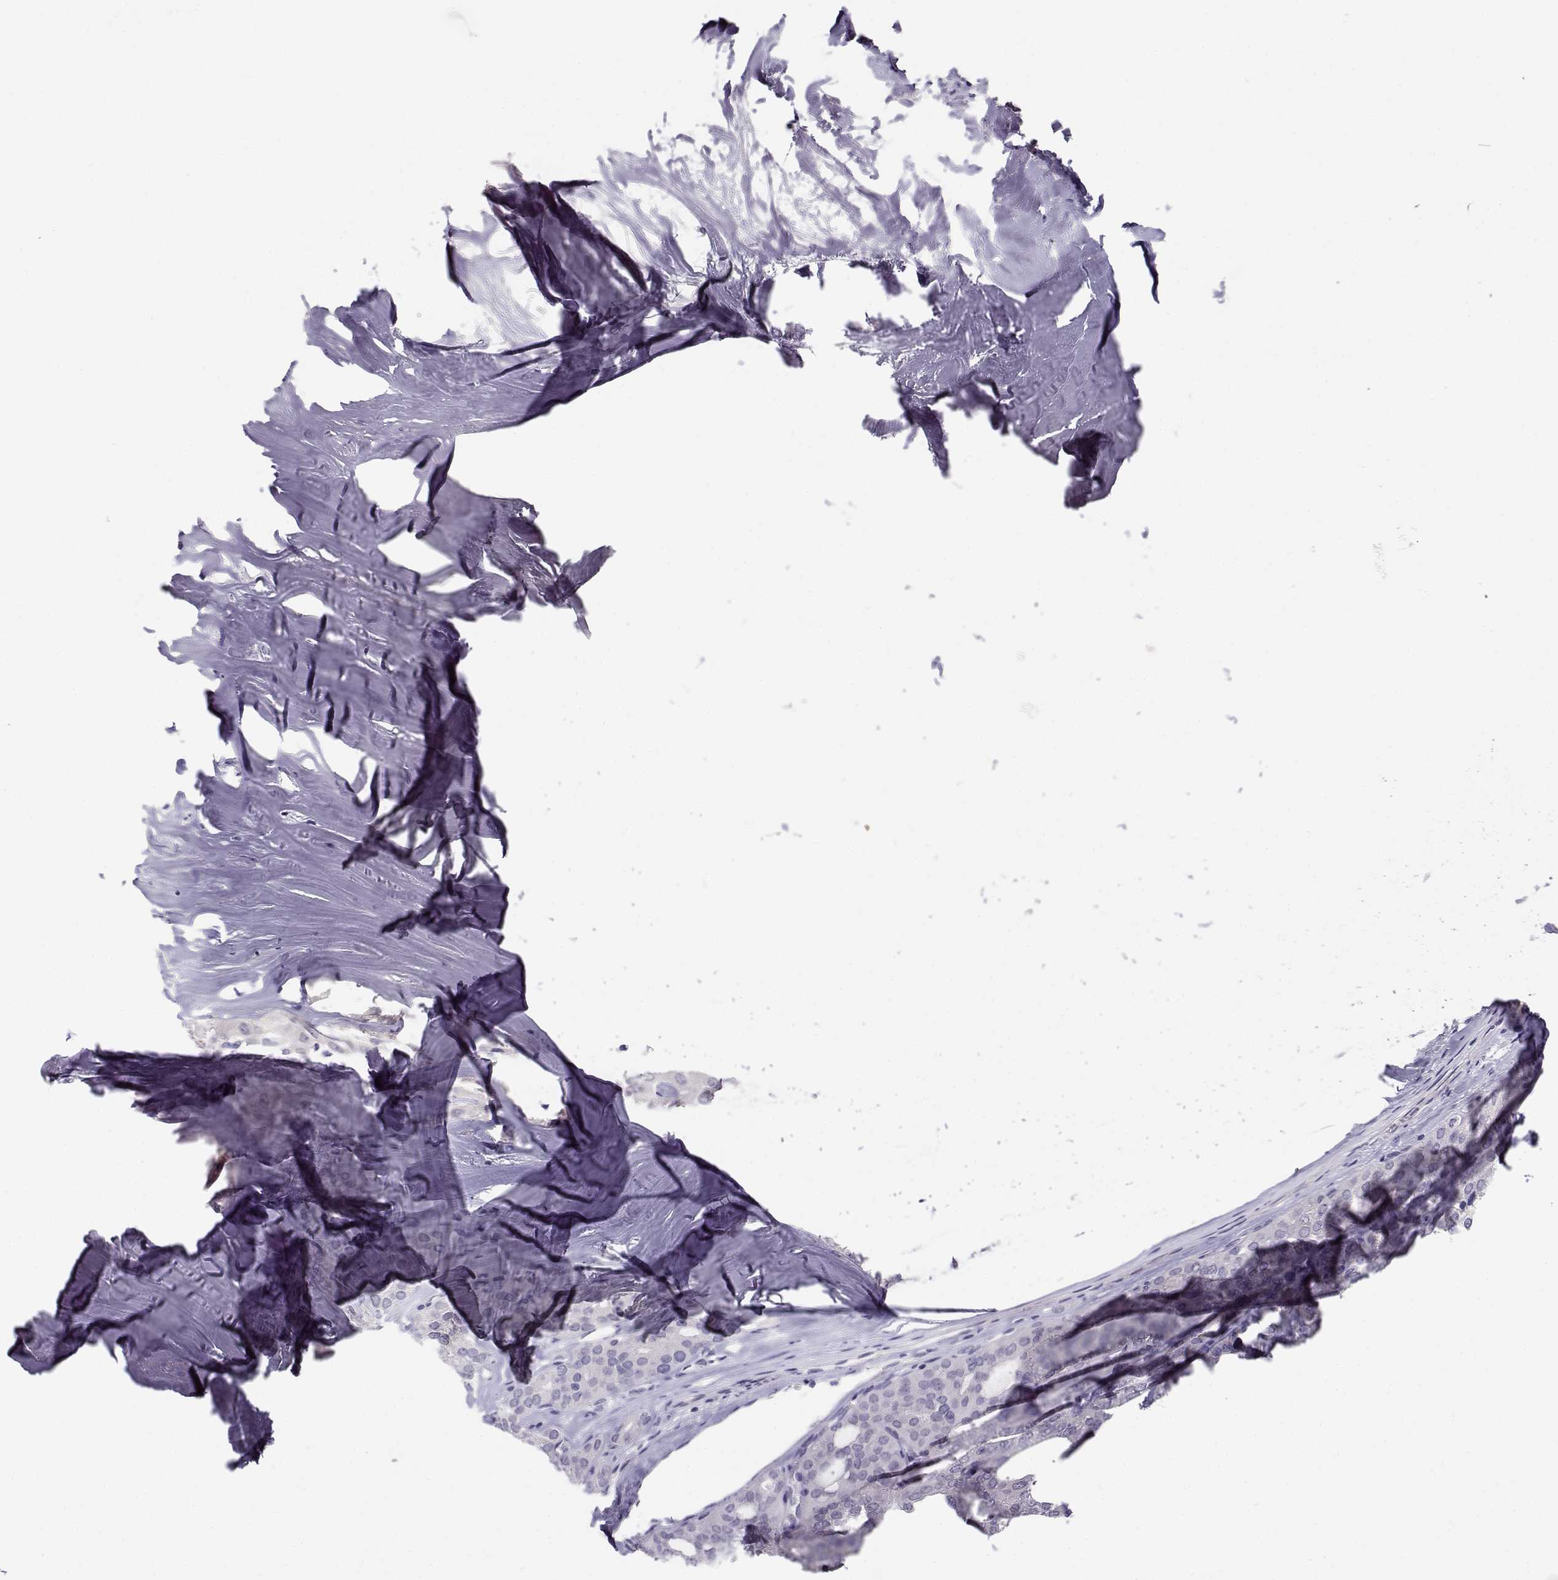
{"staining": {"intensity": "negative", "quantity": "none", "location": "none"}, "tissue": "thyroid cancer", "cell_type": "Tumor cells", "image_type": "cancer", "snomed": [{"axis": "morphology", "description": "Follicular adenoma carcinoma, NOS"}, {"axis": "topography", "description": "Thyroid gland"}], "caption": "The immunohistochemistry (IHC) histopathology image has no significant expression in tumor cells of thyroid cancer (follicular adenoma carcinoma) tissue.", "gene": "CFAP77", "patient": {"sex": "male", "age": 75}}